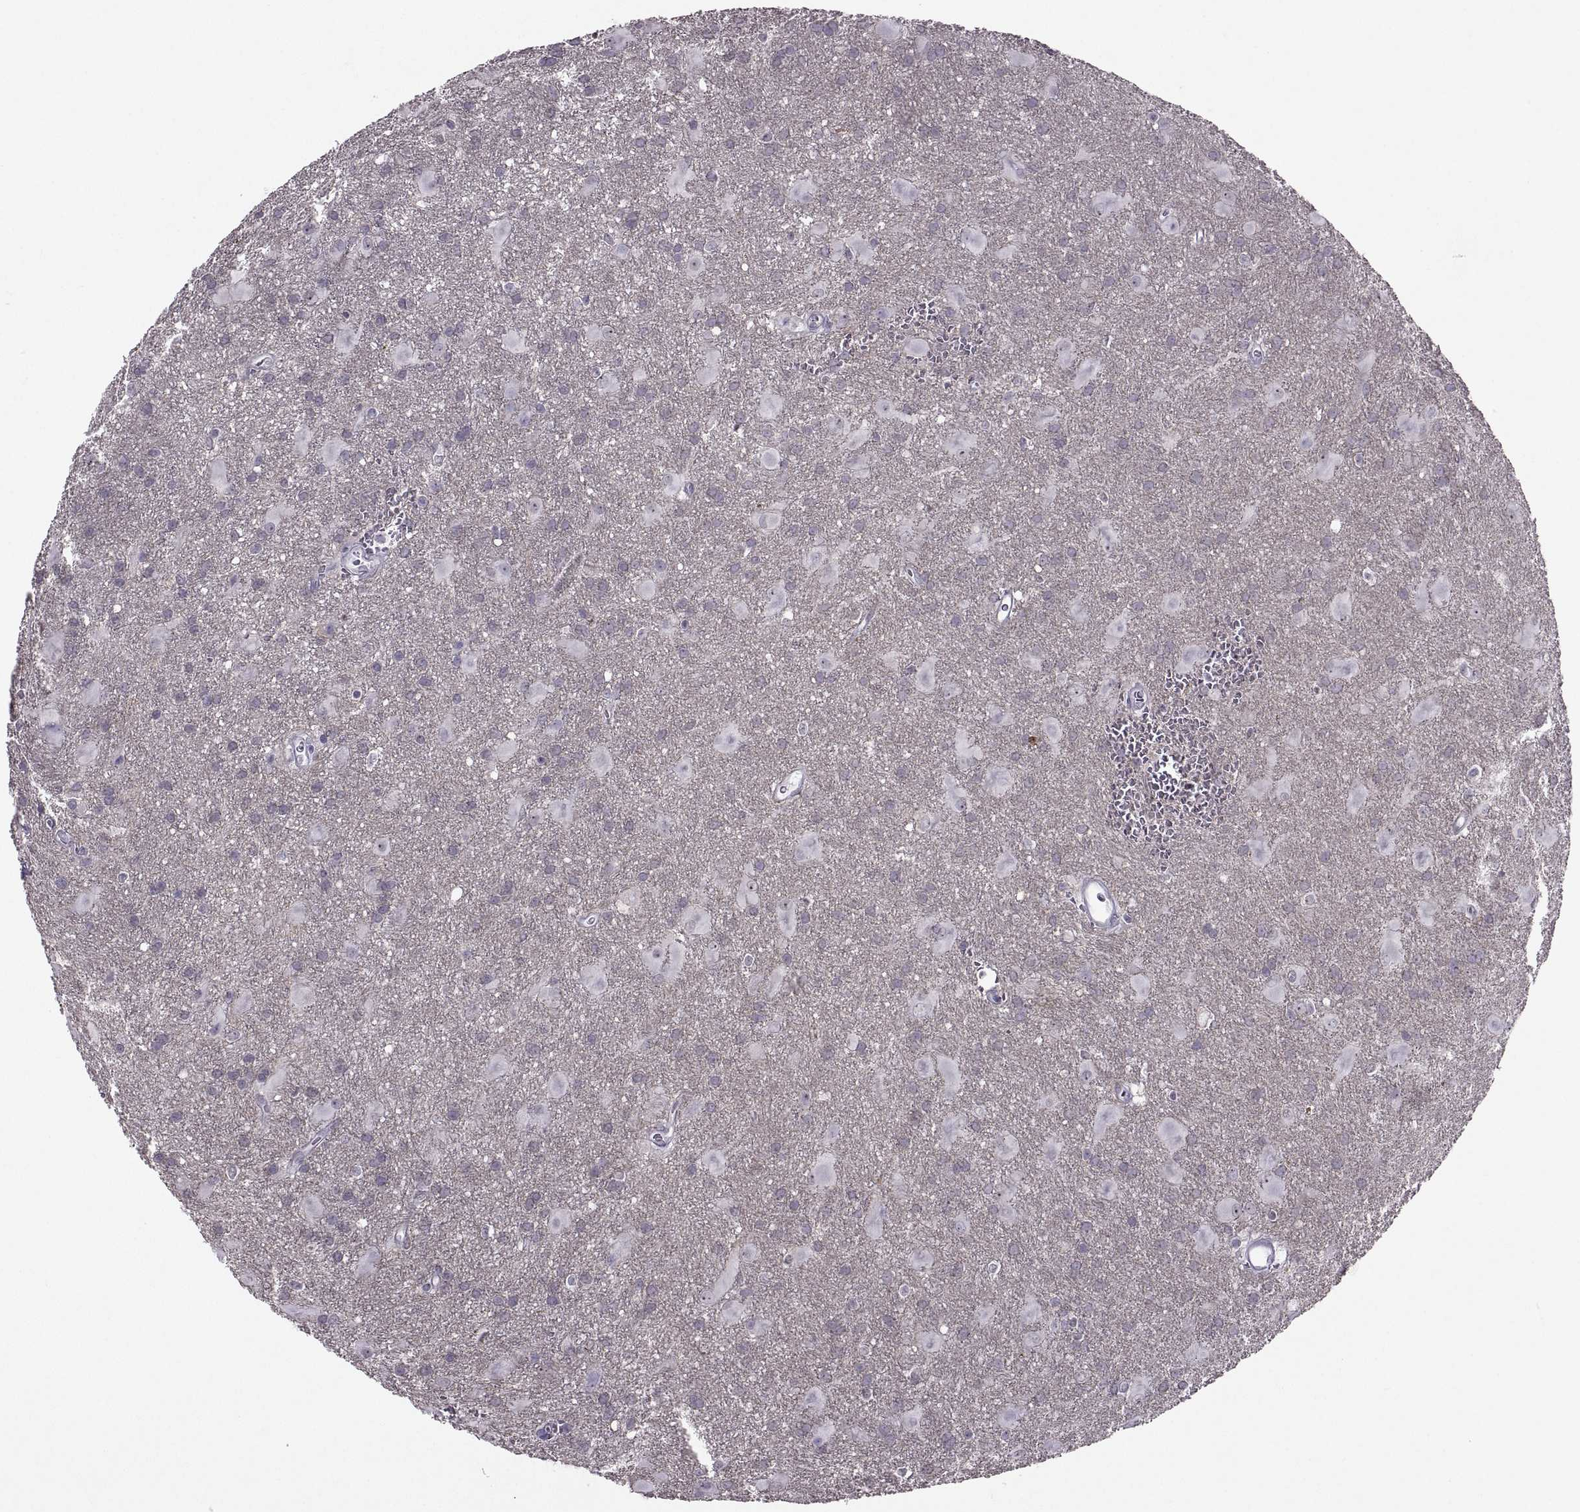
{"staining": {"intensity": "negative", "quantity": "none", "location": "none"}, "tissue": "glioma", "cell_type": "Tumor cells", "image_type": "cancer", "snomed": [{"axis": "morphology", "description": "Glioma, malignant, Low grade"}, {"axis": "topography", "description": "Brain"}], "caption": "Tumor cells are negative for brown protein staining in malignant glioma (low-grade).", "gene": "ASIC2", "patient": {"sex": "male", "age": 58}}